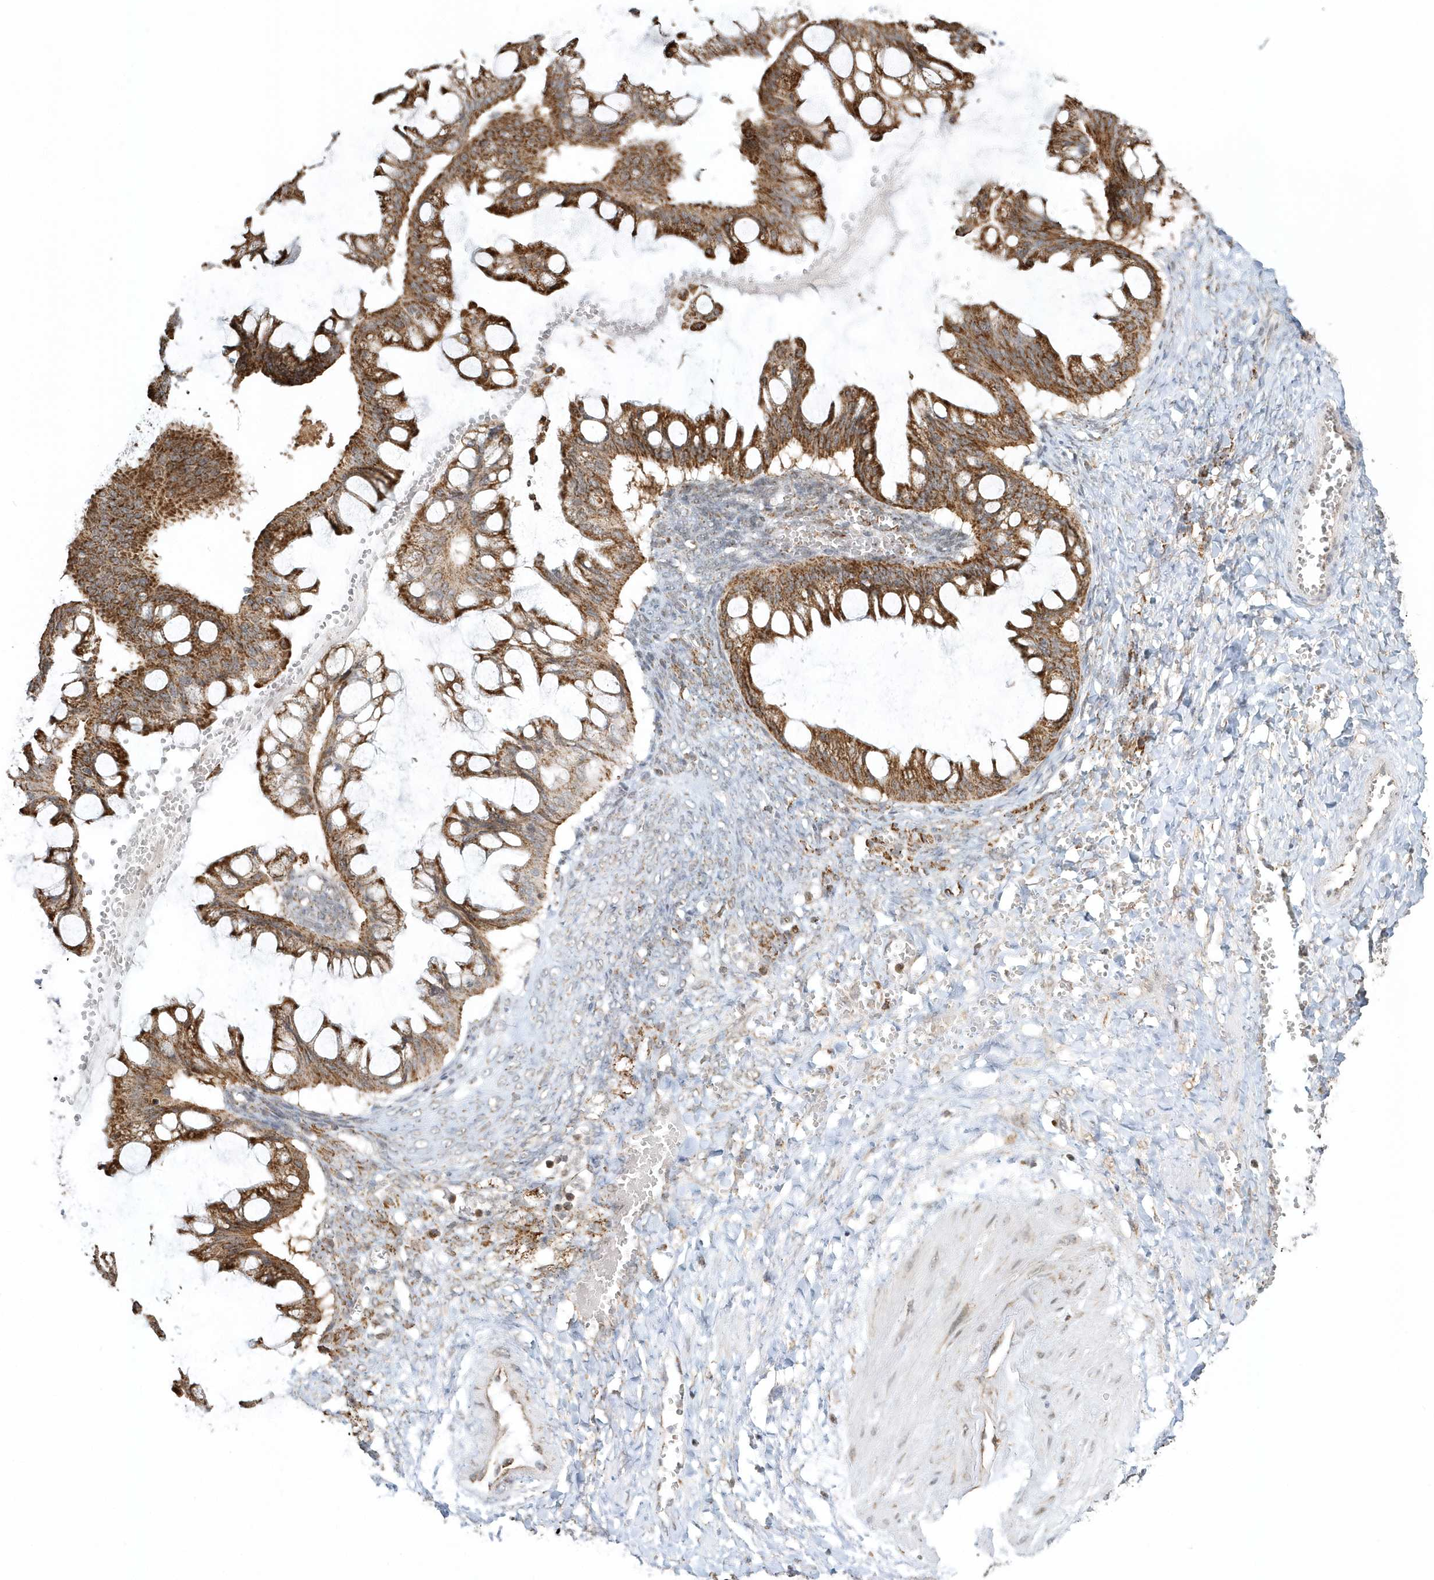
{"staining": {"intensity": "strong", "quantity": ">75%", "location": "cytoplasmic/membranous"}, "tissue": "ovarian cancer", "cell_type": "Tumor cells", "image_type": "cancer", "snomed": [{"axis": "morphology", "description": "Cystadenocarcinoma, mucinous, NOS"}, {"axis": "topography", "description": "Ovary"}], "caption": "An immunohistochemistry (IHC) image of tumor tissue is shown. Protein staining in brown shows strong cytoplasmic/membranous positivity in ovarian mucinous cystadenocarcinoma within tumor cells.", "gene": "PSMD6", "patient": {"sex": "female", "age": 73}}